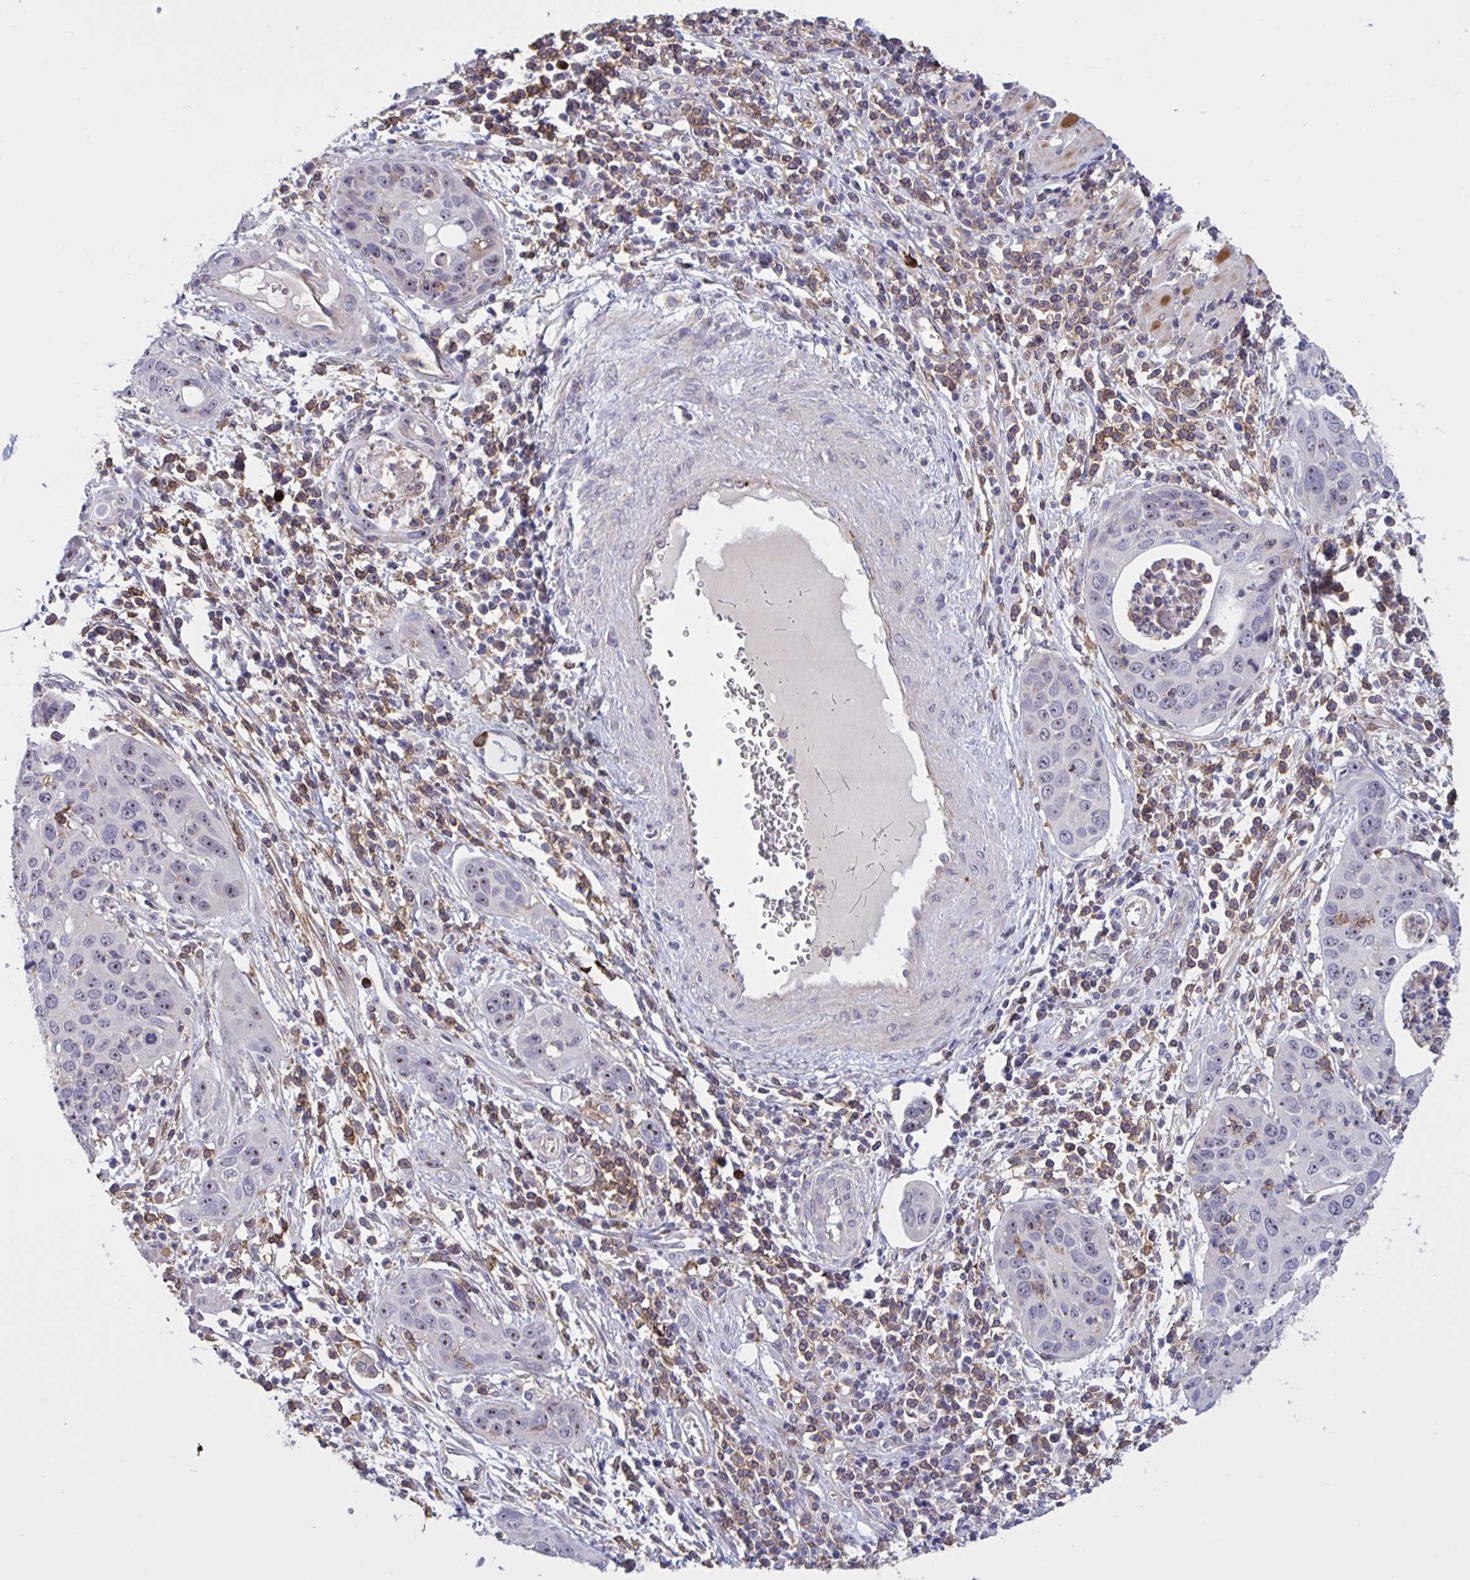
{"staining": {"intensity": "moderate", "quantity": "25%-75%", "location": "nuclear"}, "tissue": "cervical cancer", "cell_type": "Tumor cells", "image_type": "cancer", "snomed": [{"axis": "morphology", "description": "Squamous cell carcinoma, NOS"}, {"axis": "topography", "description": "Cervix"}], "caption": "DAB (3,3'-diaminobenzidine) immunohistochemical staining of human cervical cancer (squamous cell carcinoma) displays moderate nuclear protein positivity in about 25%-75% of tumor cells.", "gene": "CD101", "patient": {"sex": "female", "age": 36}}